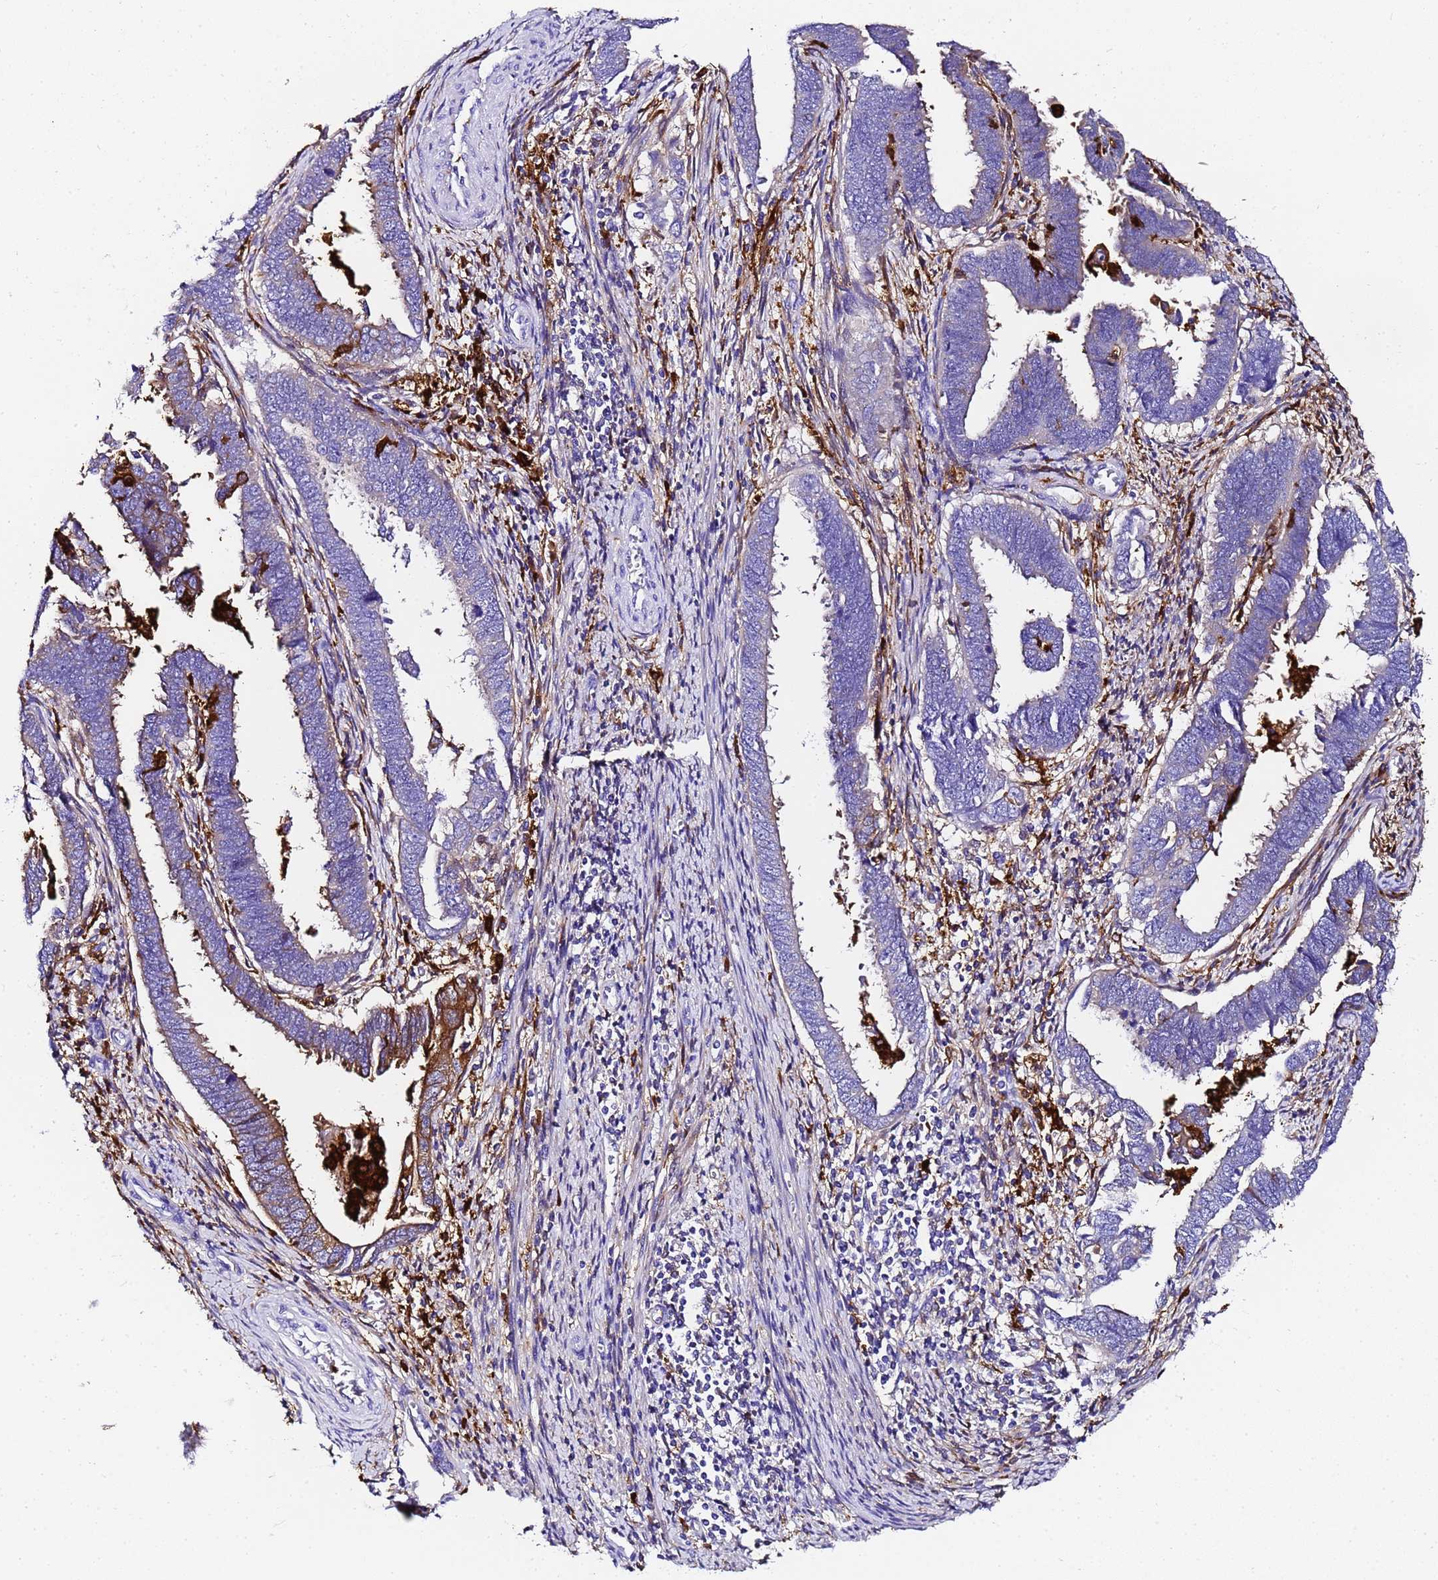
{"staining": {"intensity": "moderate", "quantity": "<25%", "location": "cytoplasmic/membranous"}, "tissue": "endometrial cancer", "cell_type": "Tumor cells", "image_type": "cancer", "snomed": [{"axis": "morphology", "description": "Adenocarcinoma, NOS"}, {"axis": "topography", "description": "Endometrium"}], "caption": "Endometrial cancer (adenocarcinoma) stained with a brown dye demonstrates moderate cytoplasmic/membranous positive expression in about <25% of tumor cells.", "gene": "FTL", "patient": {"sex": "female", "age": 75}}